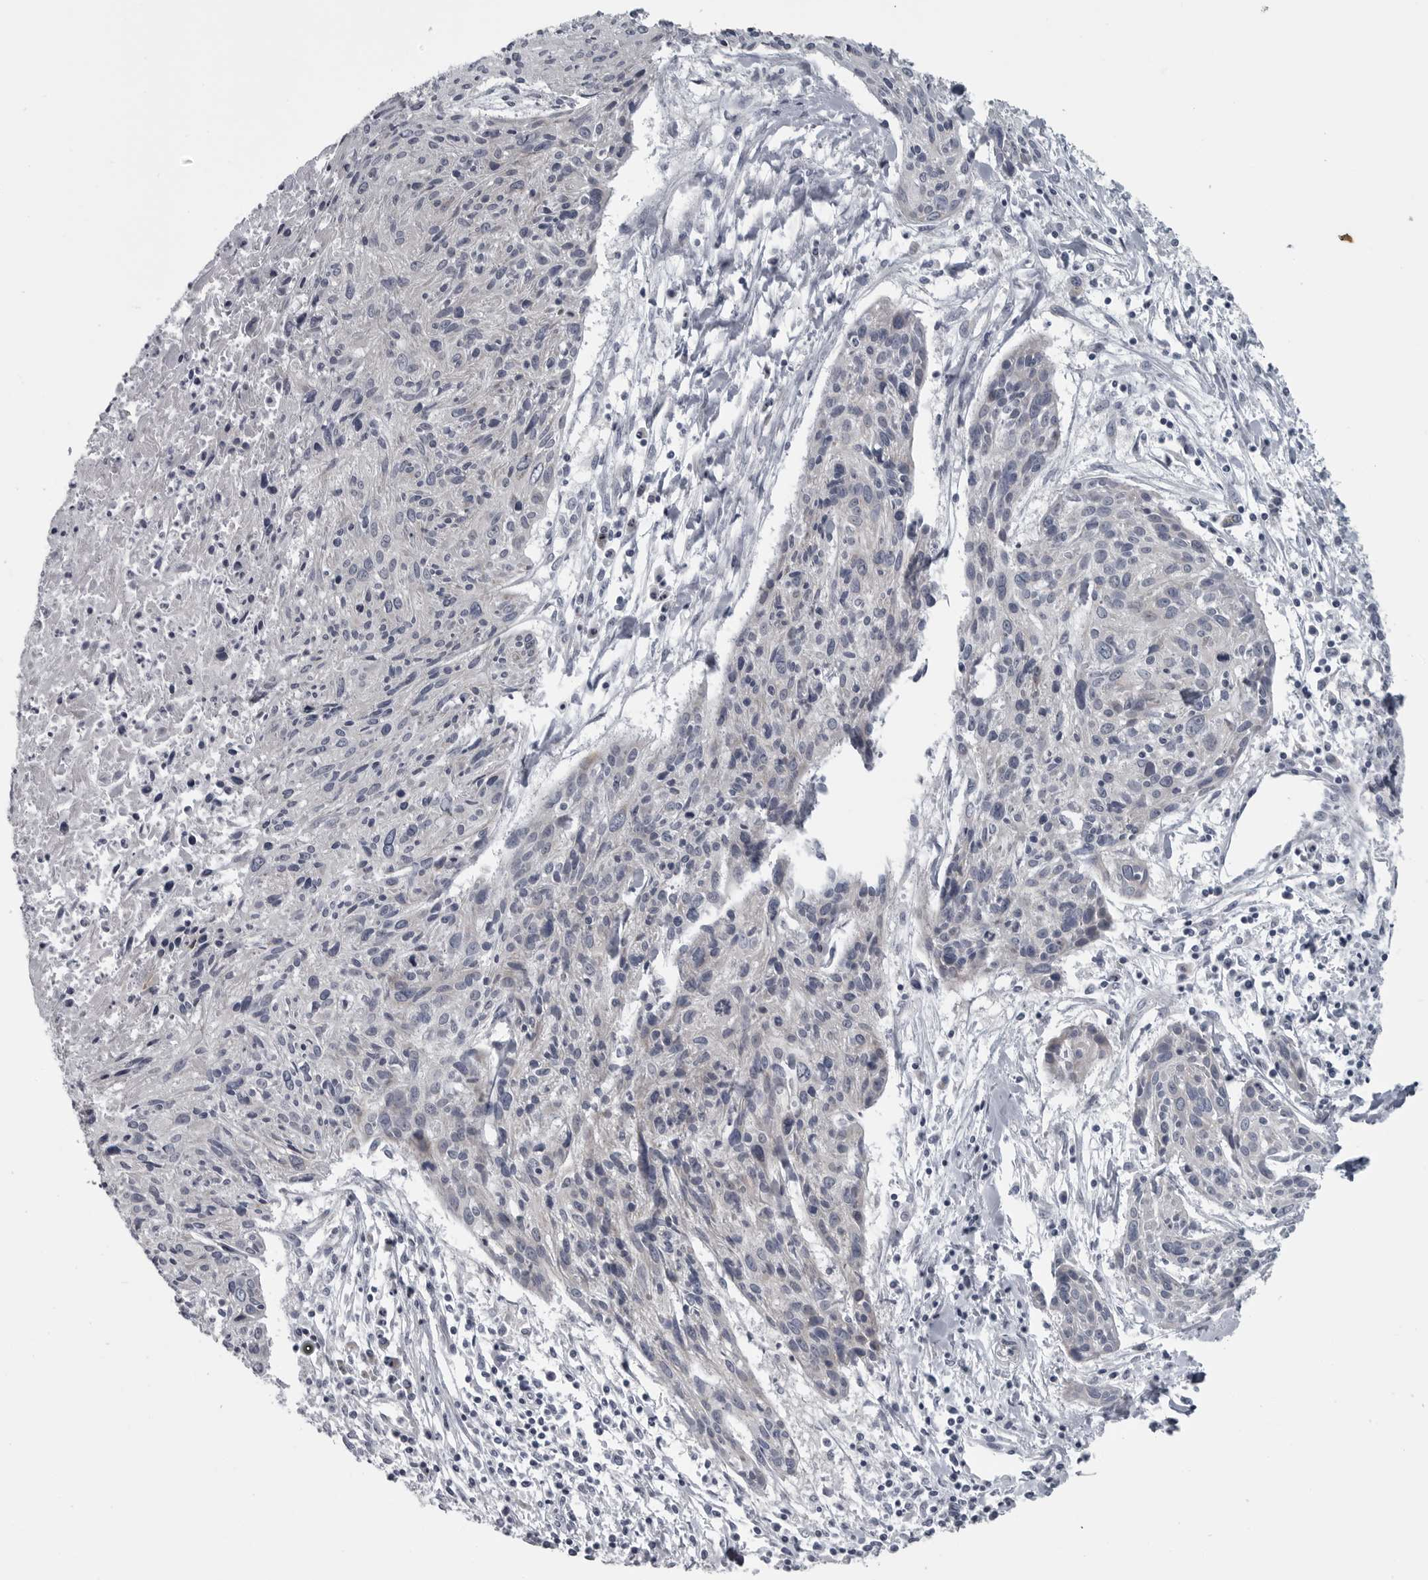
{"staining": {"intensity": "negative", "quantity": "none", "location": "none"}, "tissue": "cervical cancer", "cell_type": "Tumor cells", "image_type": "cancer", "snomed": [{"axis": "morphology", "description": "Squamous cell carcinoma, NOS"}, {"axis": "topography", "description": "Cervix"}], "caption": "A high-resolution photomicrograph shows immunohistochemistry (IHC) staining of squamous cell carcinoma (cervical), which shows no significant staining in tumor cells. (DAB (3,3'-diaminobenzidine) immunohistochemistry with hematoxylin counter stain).", "gene": "MYOC", "patient": {"sex": "female", "age": 51}}